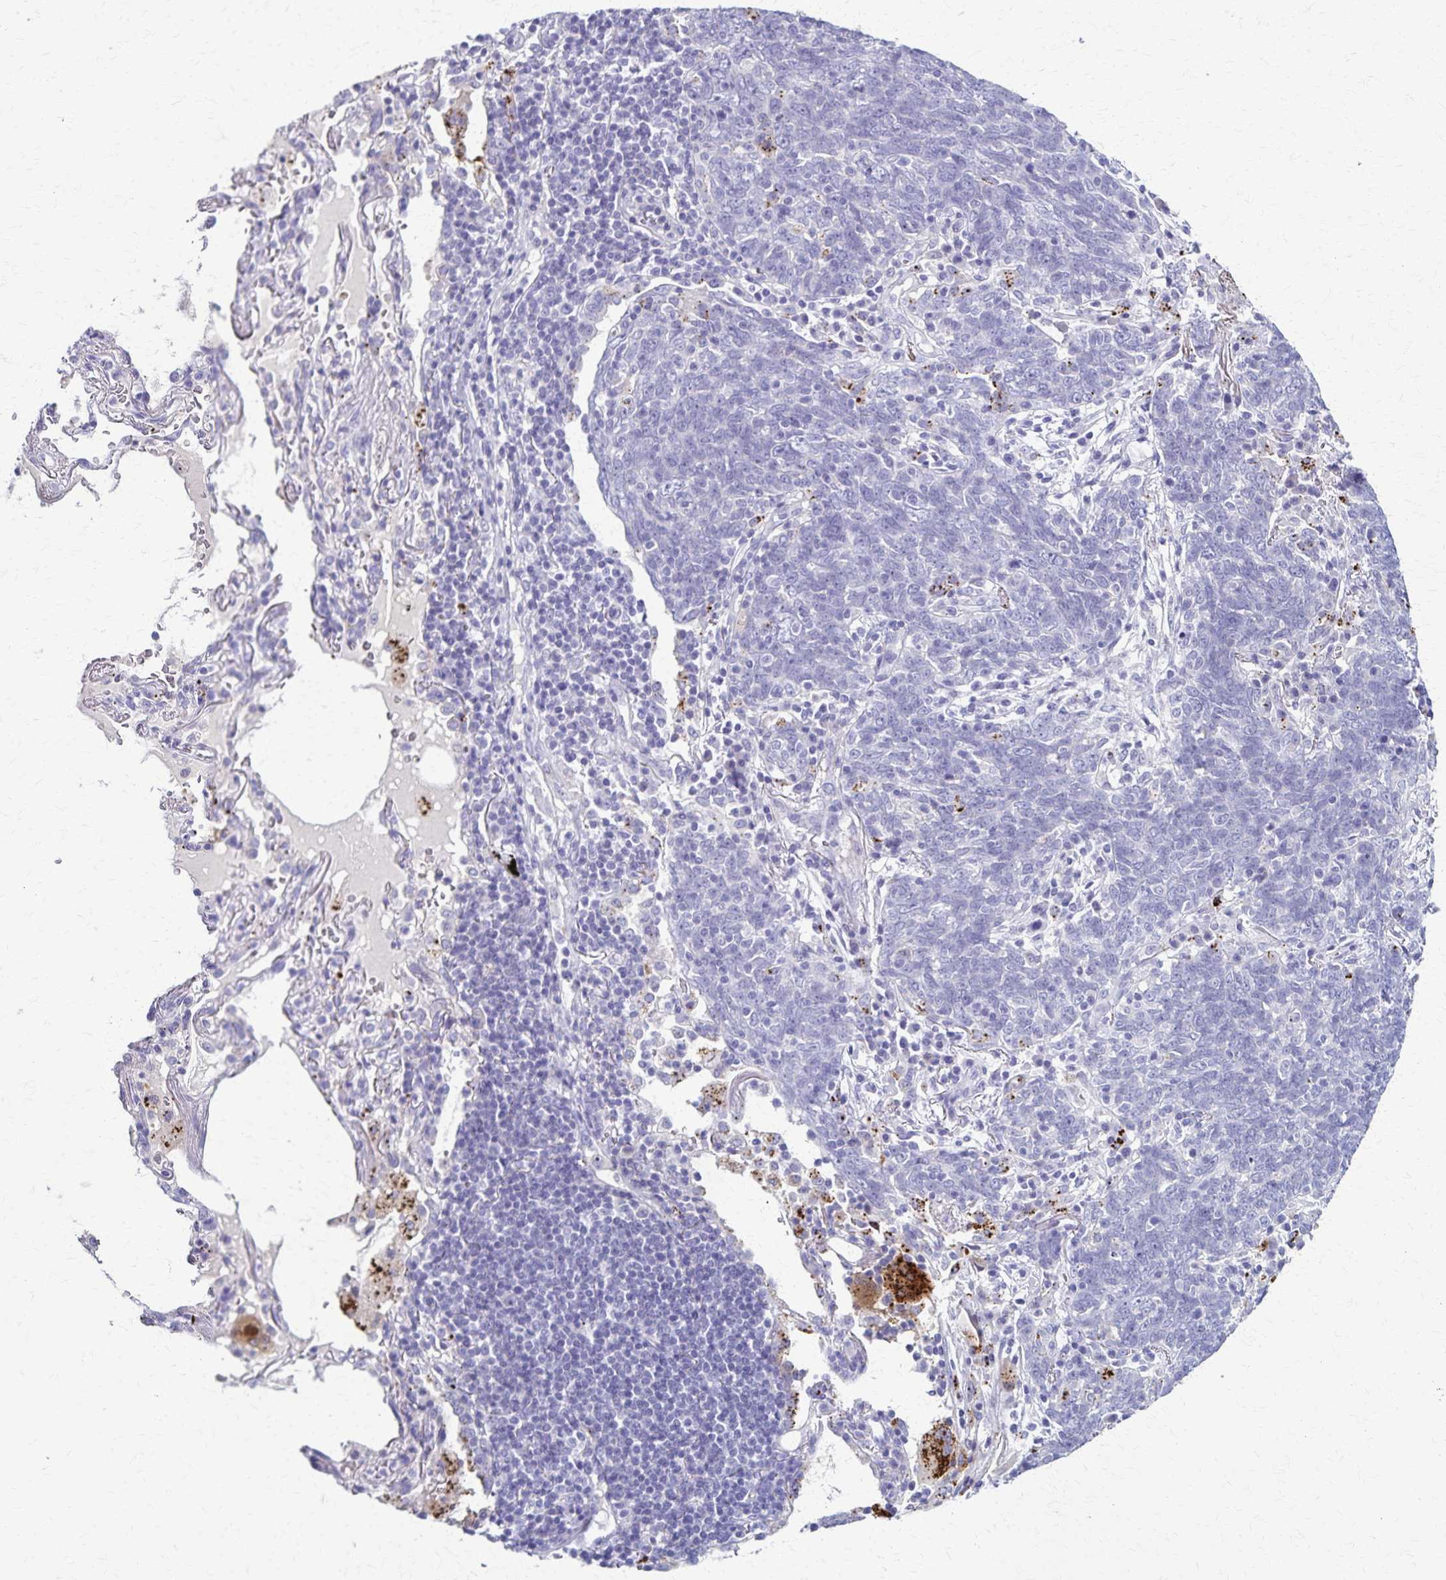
{"staining": {"intensity": "negative", "quantity": "none", "location": "none"}, "tissue": "lung cancer", "cell_type": "Tumor cells", "image_type": "cancer", "snomed": [{"axis": "morphology", "description": "Squamous cell carcinoma, NOS"}, {"axis": "topography", "description": "Lung"}], "caption": "Immunohistochemistry (IHC) image of neoplastic tissue: lung cancer stained with DAB (3,3'-diaminobenzidine) demonstrates no significant protein staining in tumor cells.", "gene": "TMEM60", "patient": {"sex": "female", "age": 72}}